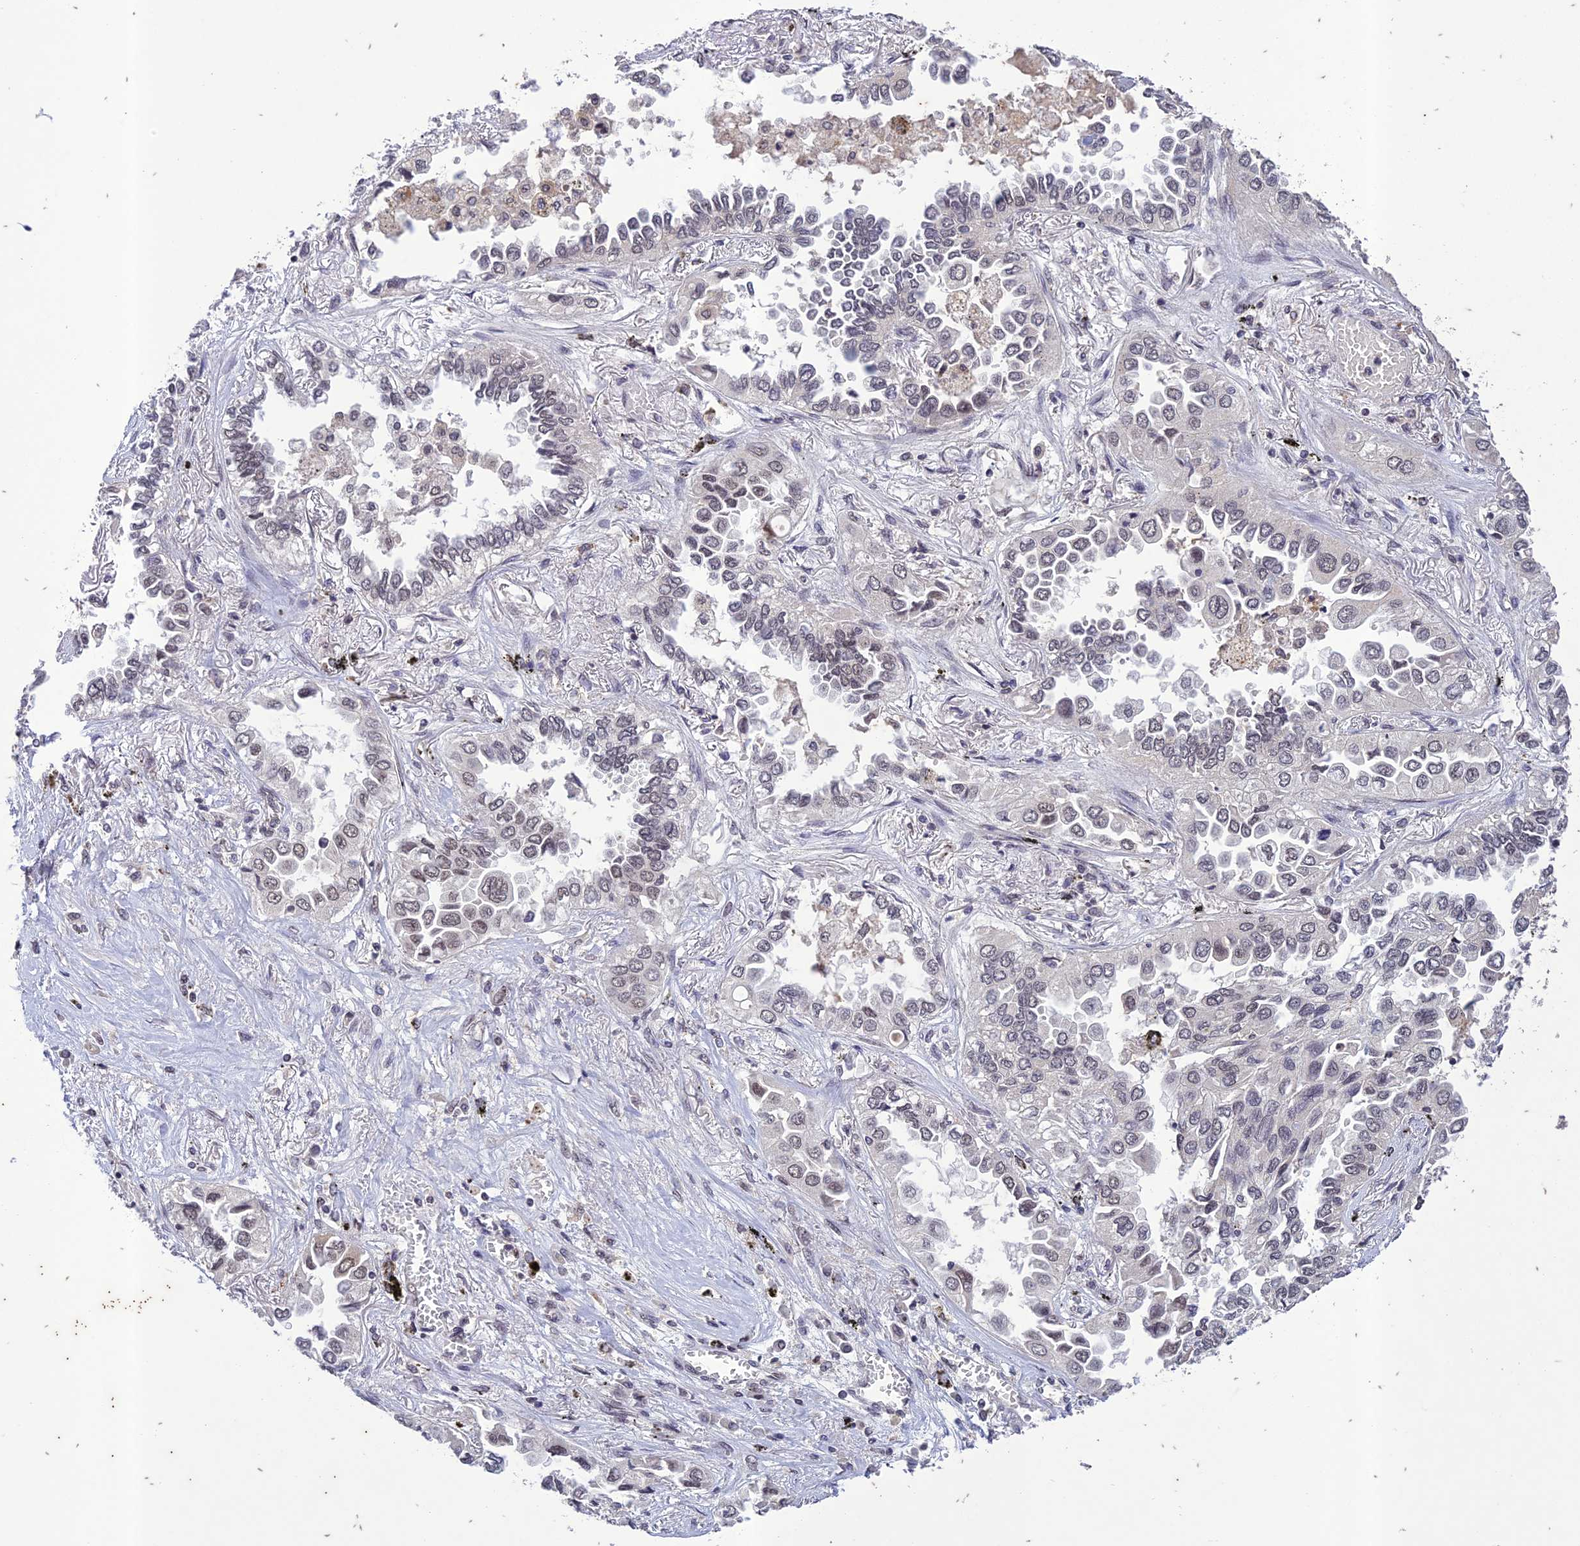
{"staining": {"intensity": "weak", "quantity": "<25%", "location": "nuclear"}, "tissue": "lung cancer", "cell_type": "Tumor cells", "image_type": "cancer", "snomed": [{"axis": "morphology", "description": "Adenocarcinoma, NOS"}, {"axis": "topography", "description": "Lung"}], "caption": "Immunohistochemistry (IHC) photomicrograph of lung adenocarcinoma stained for a protein (brown), which shows no staining in tumor cells. The staining was performed using DAB to visualize the protein expression in brown, while the nuclei were stained in blue with hematoxylin (Magnification: 20x).", "gene": "POP4", "patient": {"sex": "female", "age": 76}}